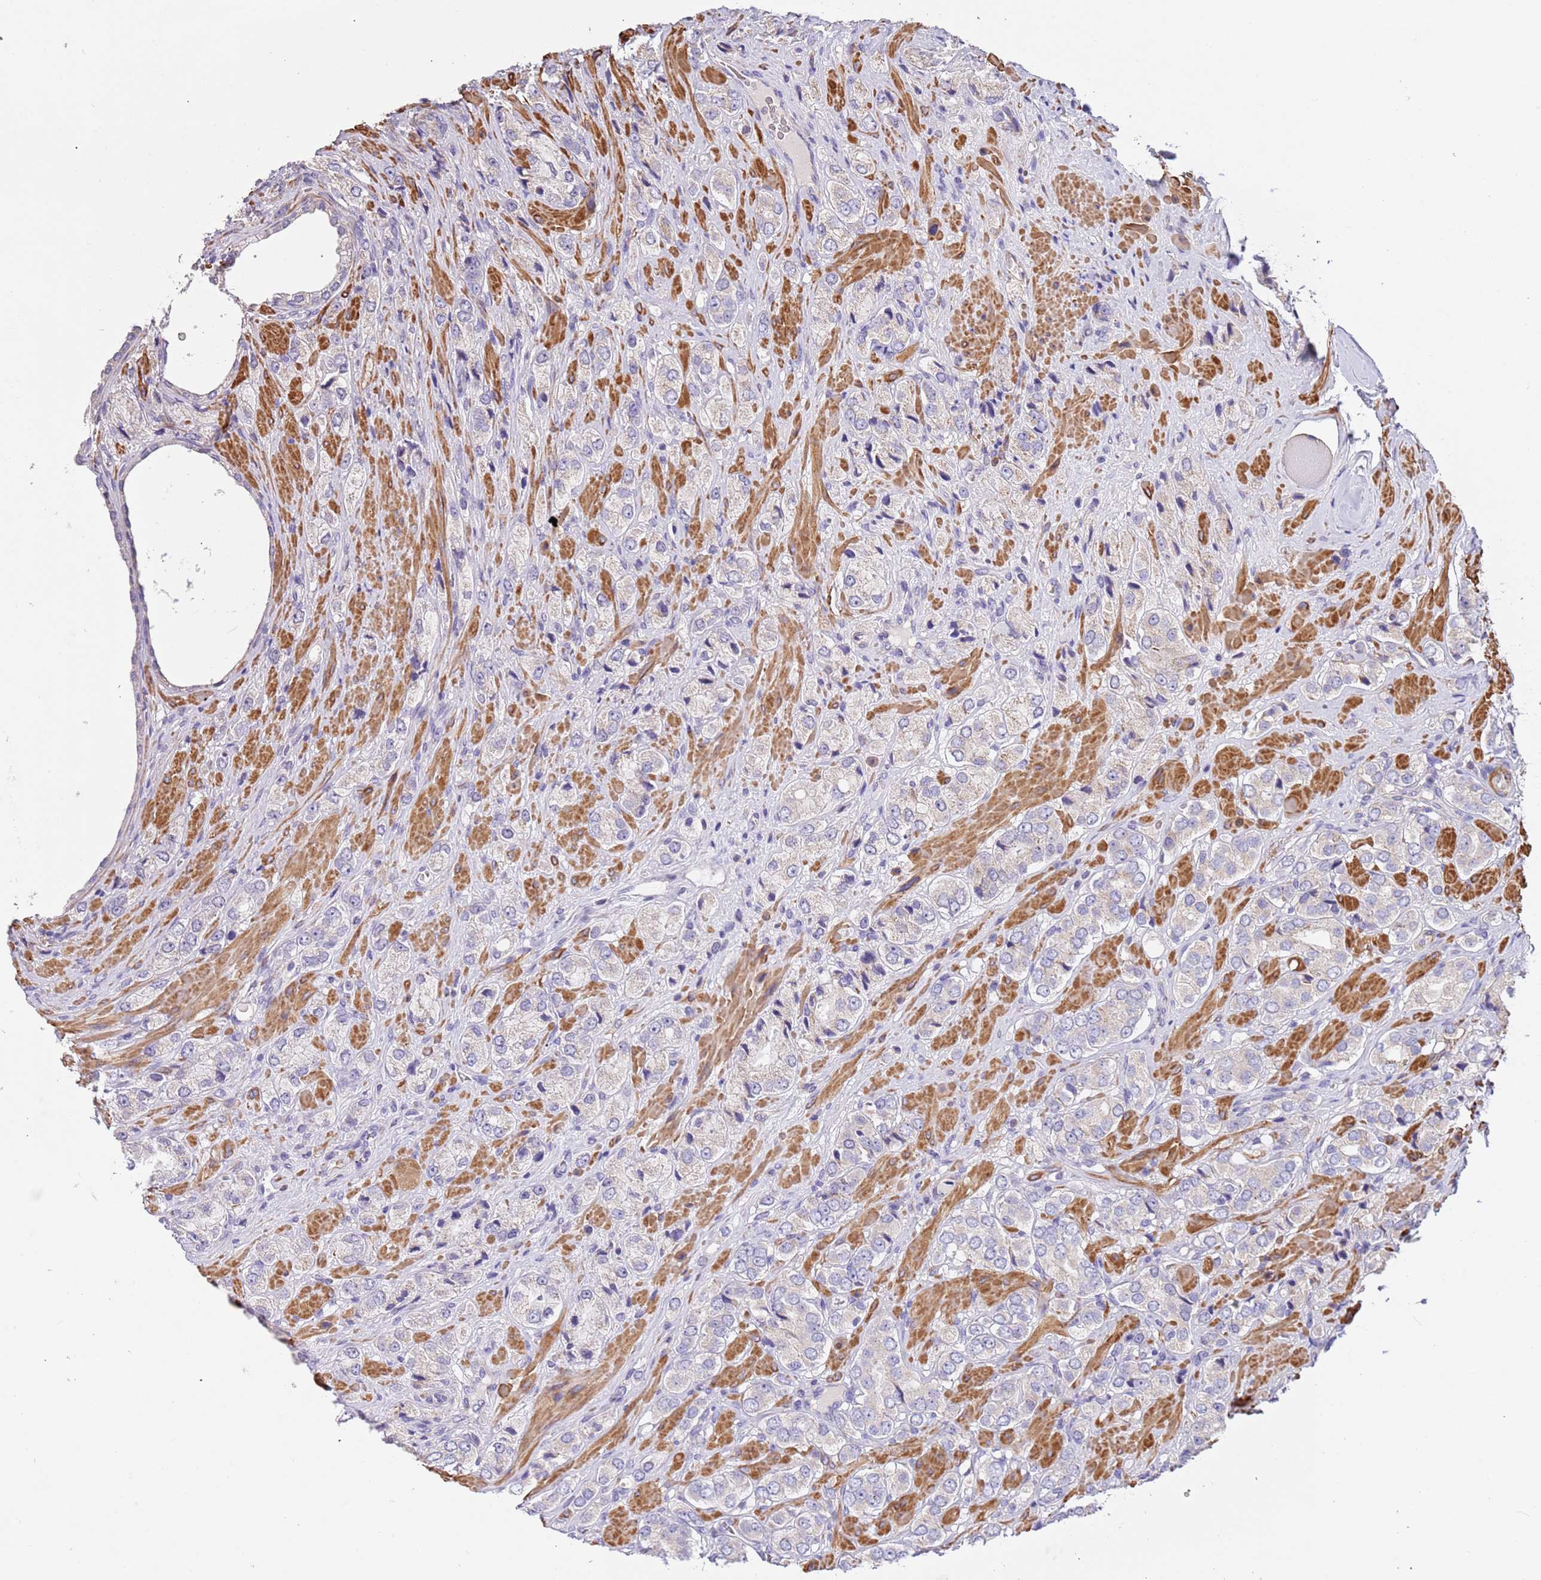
{"staining": {"intensity": "negative", "quantity": "none", "location": "none"}, "tissue": "prostate cancer", "cell_type": "Tumor cells", "image_type": "cancer", "snomed": [{"axis": "morphology", "description": "Adenocarcinoma, High grade"}, {"axis": "topography", "description": "Prostate and seminal vesicle, NOS"}], "caption": "This is an immunohistochemistry histopathology image of prostate cancer. There is no positivity in tumor cells.", "gene": "PIGA", "patient": {"sex": "male", "age": 64}}